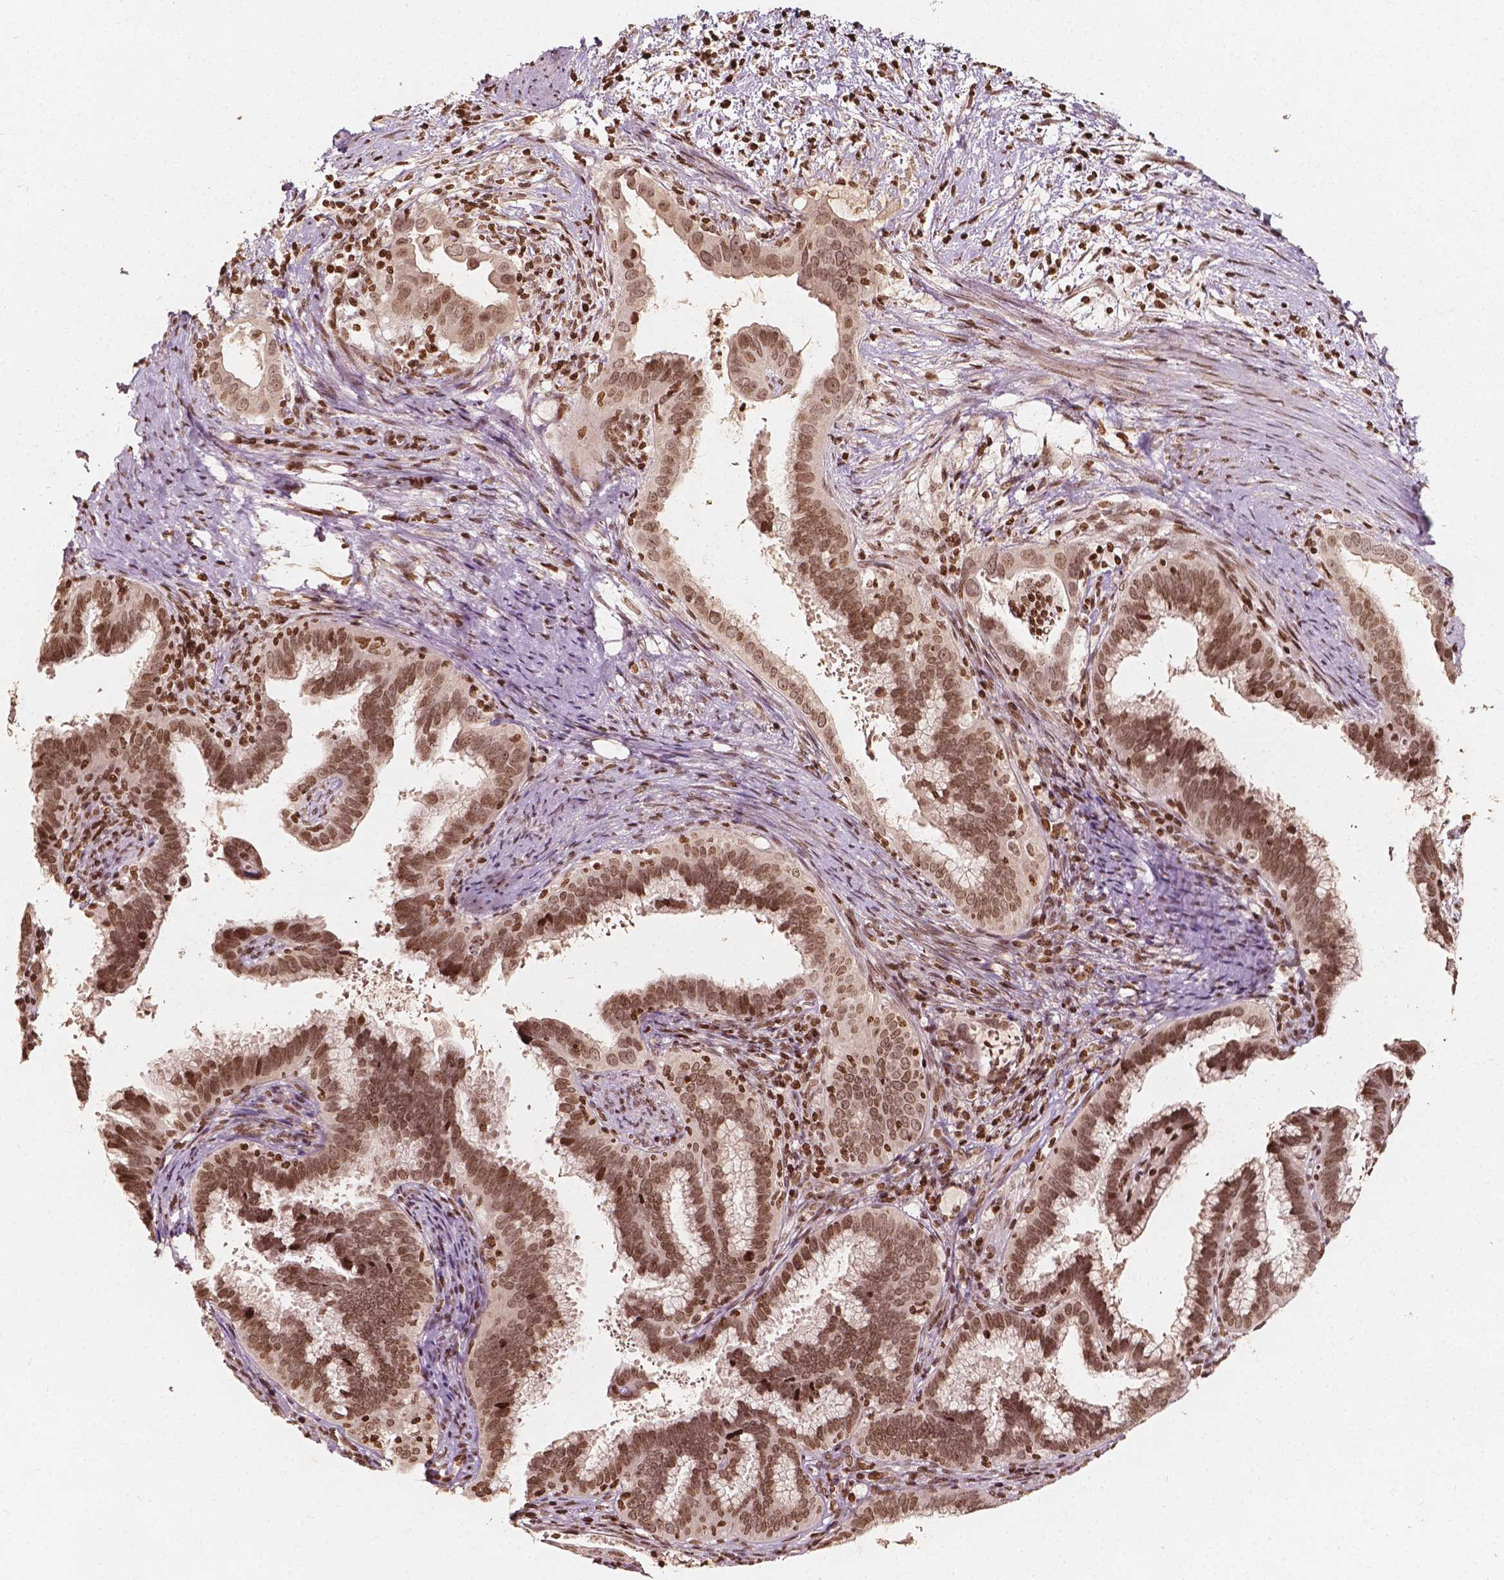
{"staining": {"intensity": "moderate", "quantity": ">75%", "location": "nuclear"}, "tissue": "cervical cancer", "cell_type": "Tumor cells", "image_type": "cancer", "snomed": [{"axis": "morphology", "description": "Adenocarcinoma, NOS"}, {"axis": "topography", "description": "Cervix"}], "caption": "Brown immunohistochemical staining in cervical cancer (adenocarcinoma) displays moderate nuclear positivity in approximately >75% of tumor cells.", "gene": "H3C14", "patient": {"sex": "female", "age": 56}}